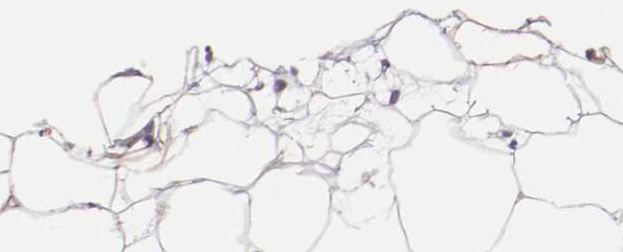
{"staining": {"intensity": "weak", "quantity": "25%-75%", "location": "cytoplasmic/membranous"}, "tissue": "adipose tissue", "cell_type": "Adipocytes", "image_type": "normal", "snomed": [{"axis": "morphology", "description": "Normal tissue, NOS"}, {"axis": "topography", "description": "Breast"}], "caption": "The micrograph shows a brown stain indicating the presence of a protein in the cytoplasmic/membranous of adipocytes in adipose tissue. The staining is performed using DAB brown chromogen to label protein expression. The nuclei are counter-stained blue using hematoxylin.", "gene": "FTSJ1", "patient": {"sex": "female", "age": 22}}